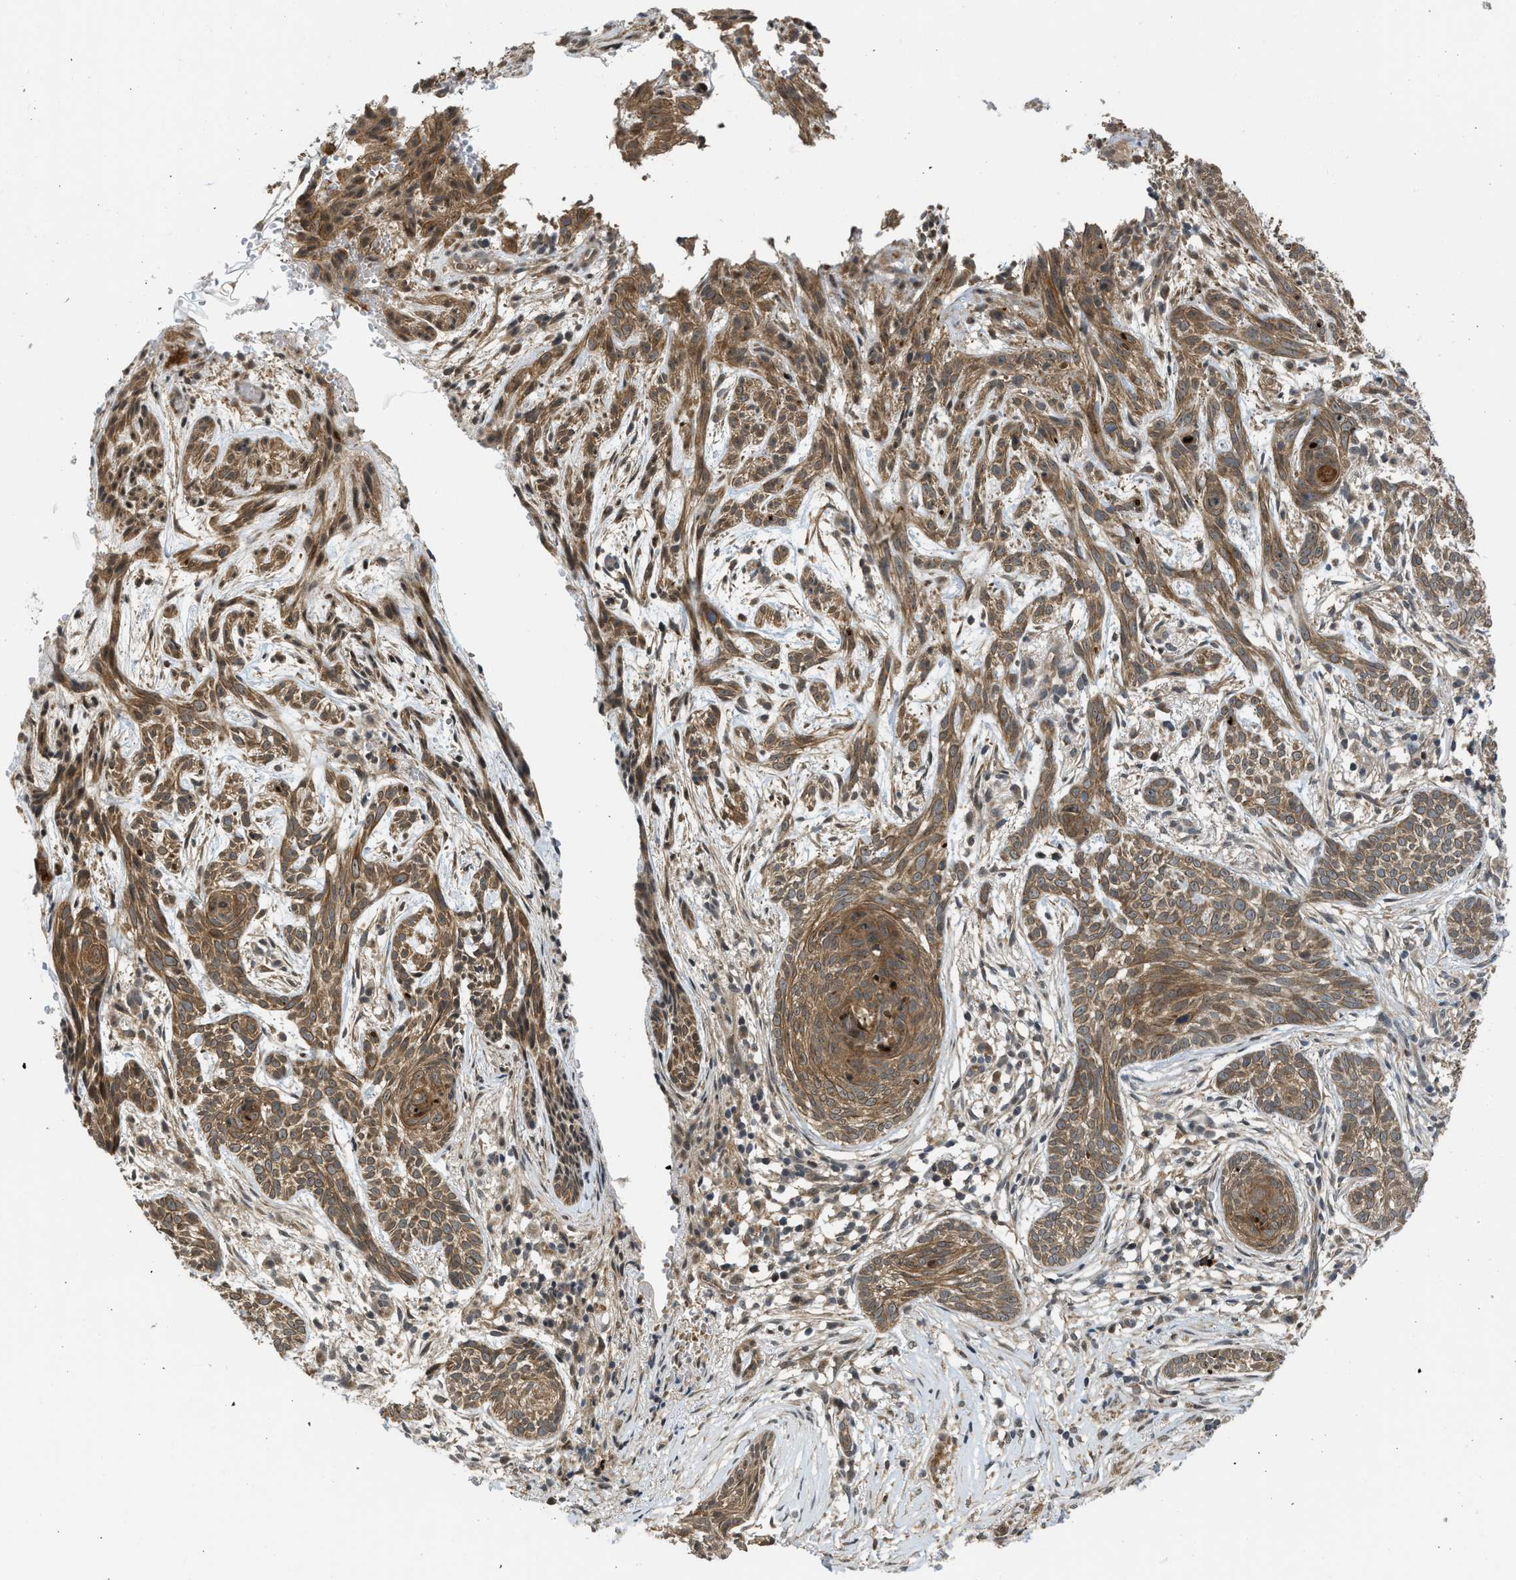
{"staining": {"intensity": "moderate", "quantity": ">75%", "location": "cytoplasmic/membranous"}, "tissue": "skin cancer", "cell_type": "Tumor cells", "image_type": "cancer", "snomed": [{"axis": "morphology", "description": "Basal cell carcinoma"}, {"axis": "topography", "description": "Skin"}], "caption": "Protein analysis of skin cancer (basal cell carcinoma) tissue reveals moderate cytoplasmic/membranous staining in approximately >75% of tumor cells.", "gene": "DNAJC28", "patient": {"sex": "female", "age": 59}}